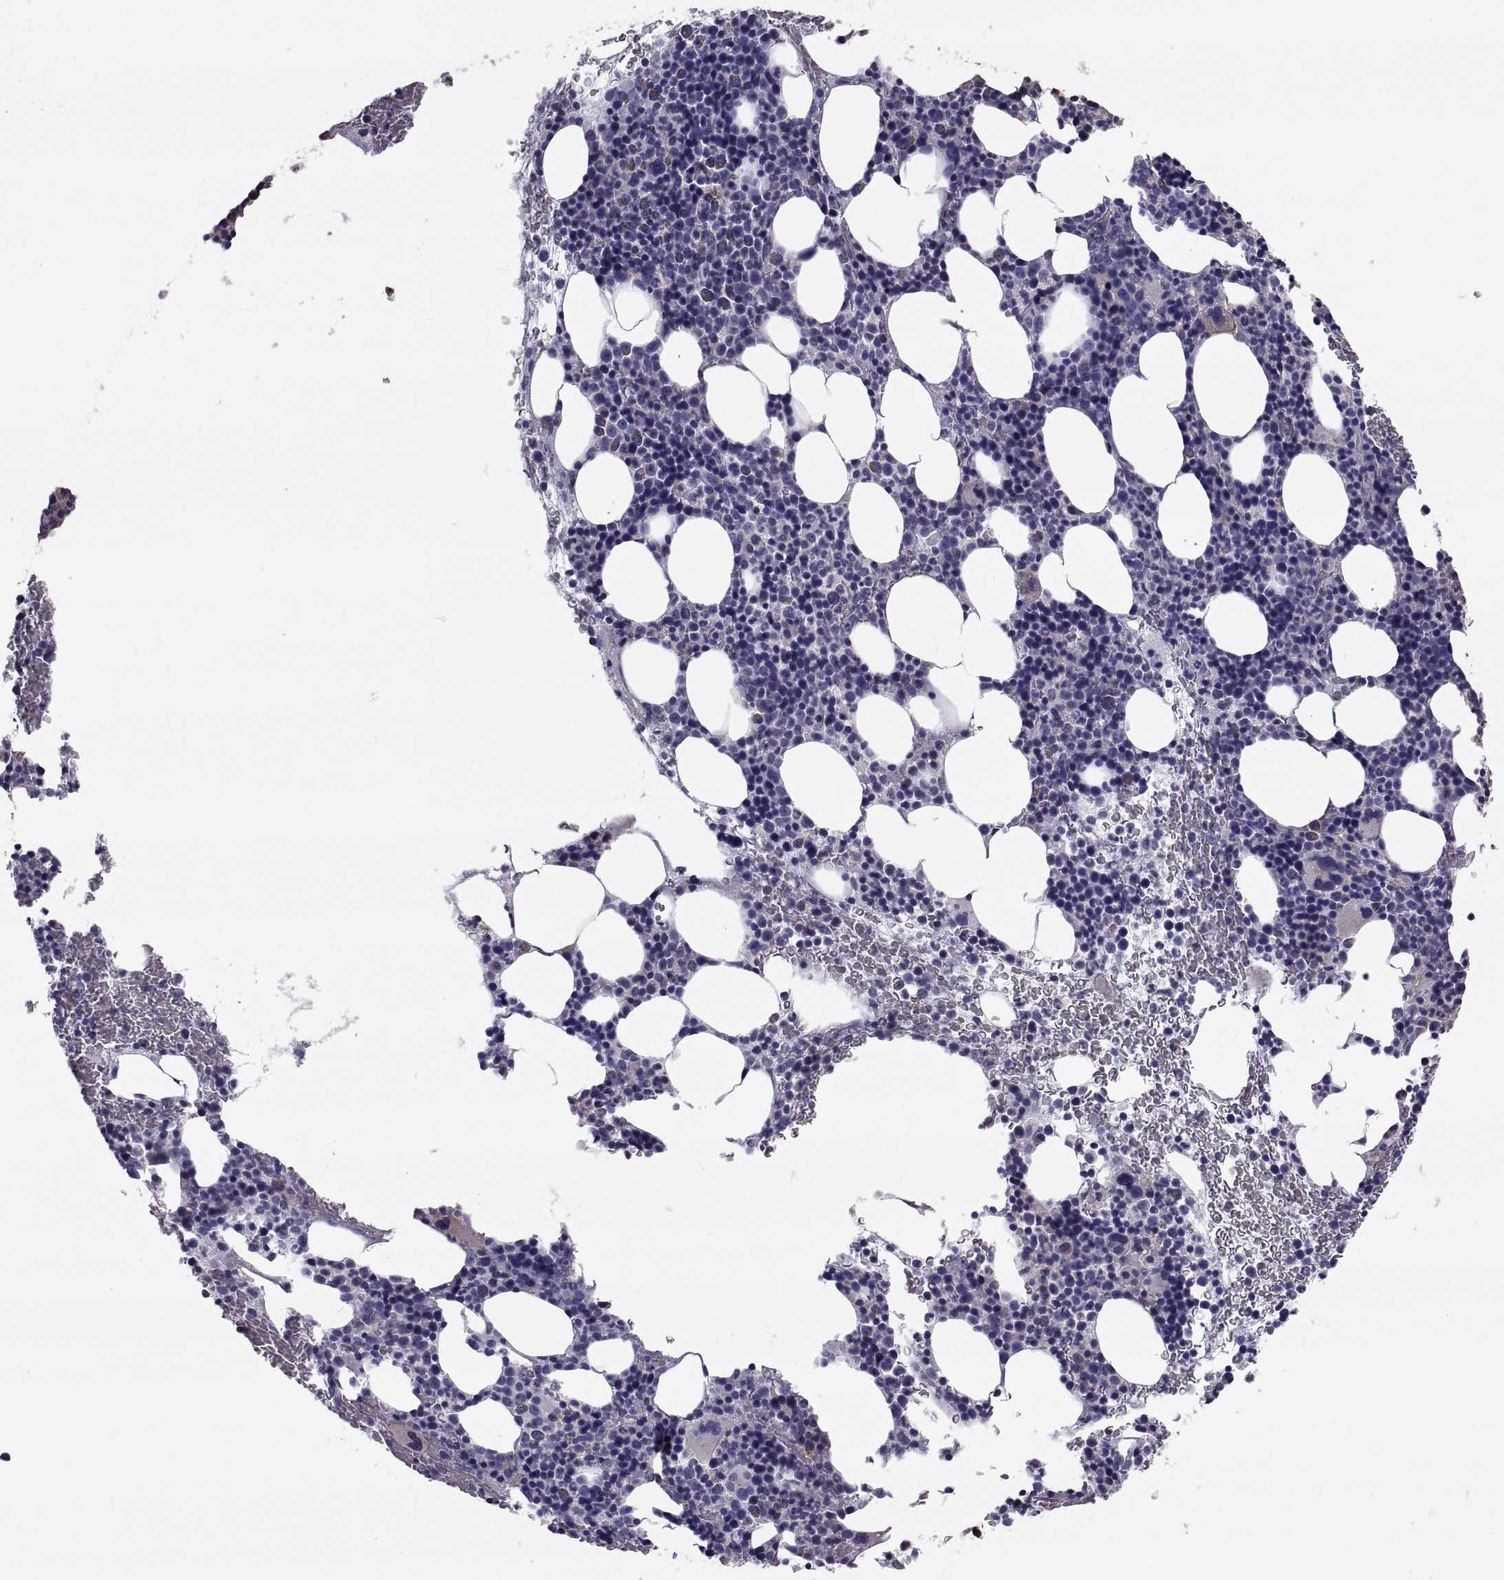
{"staining": {"intensity": "strong", "quantity": "<25%", "location": "cytoplasmic/membranous"}, "tissue": "bone marrow", "cell_type": "Hematopoietic cells", "image_type": "normal", "snomed": [{"axis": "morphology", "description": "Normal tissue, NOS"}, {"axis": "topography", "description": "Bone marrow"}], "caption": "Hematopoietic cells display strong cytoplasmic/membranous positivity in approximately <25% of cells in unremarkable bone marrow.", "gene": "ANO1", "patient": {"sex": "male", "age": 72}}